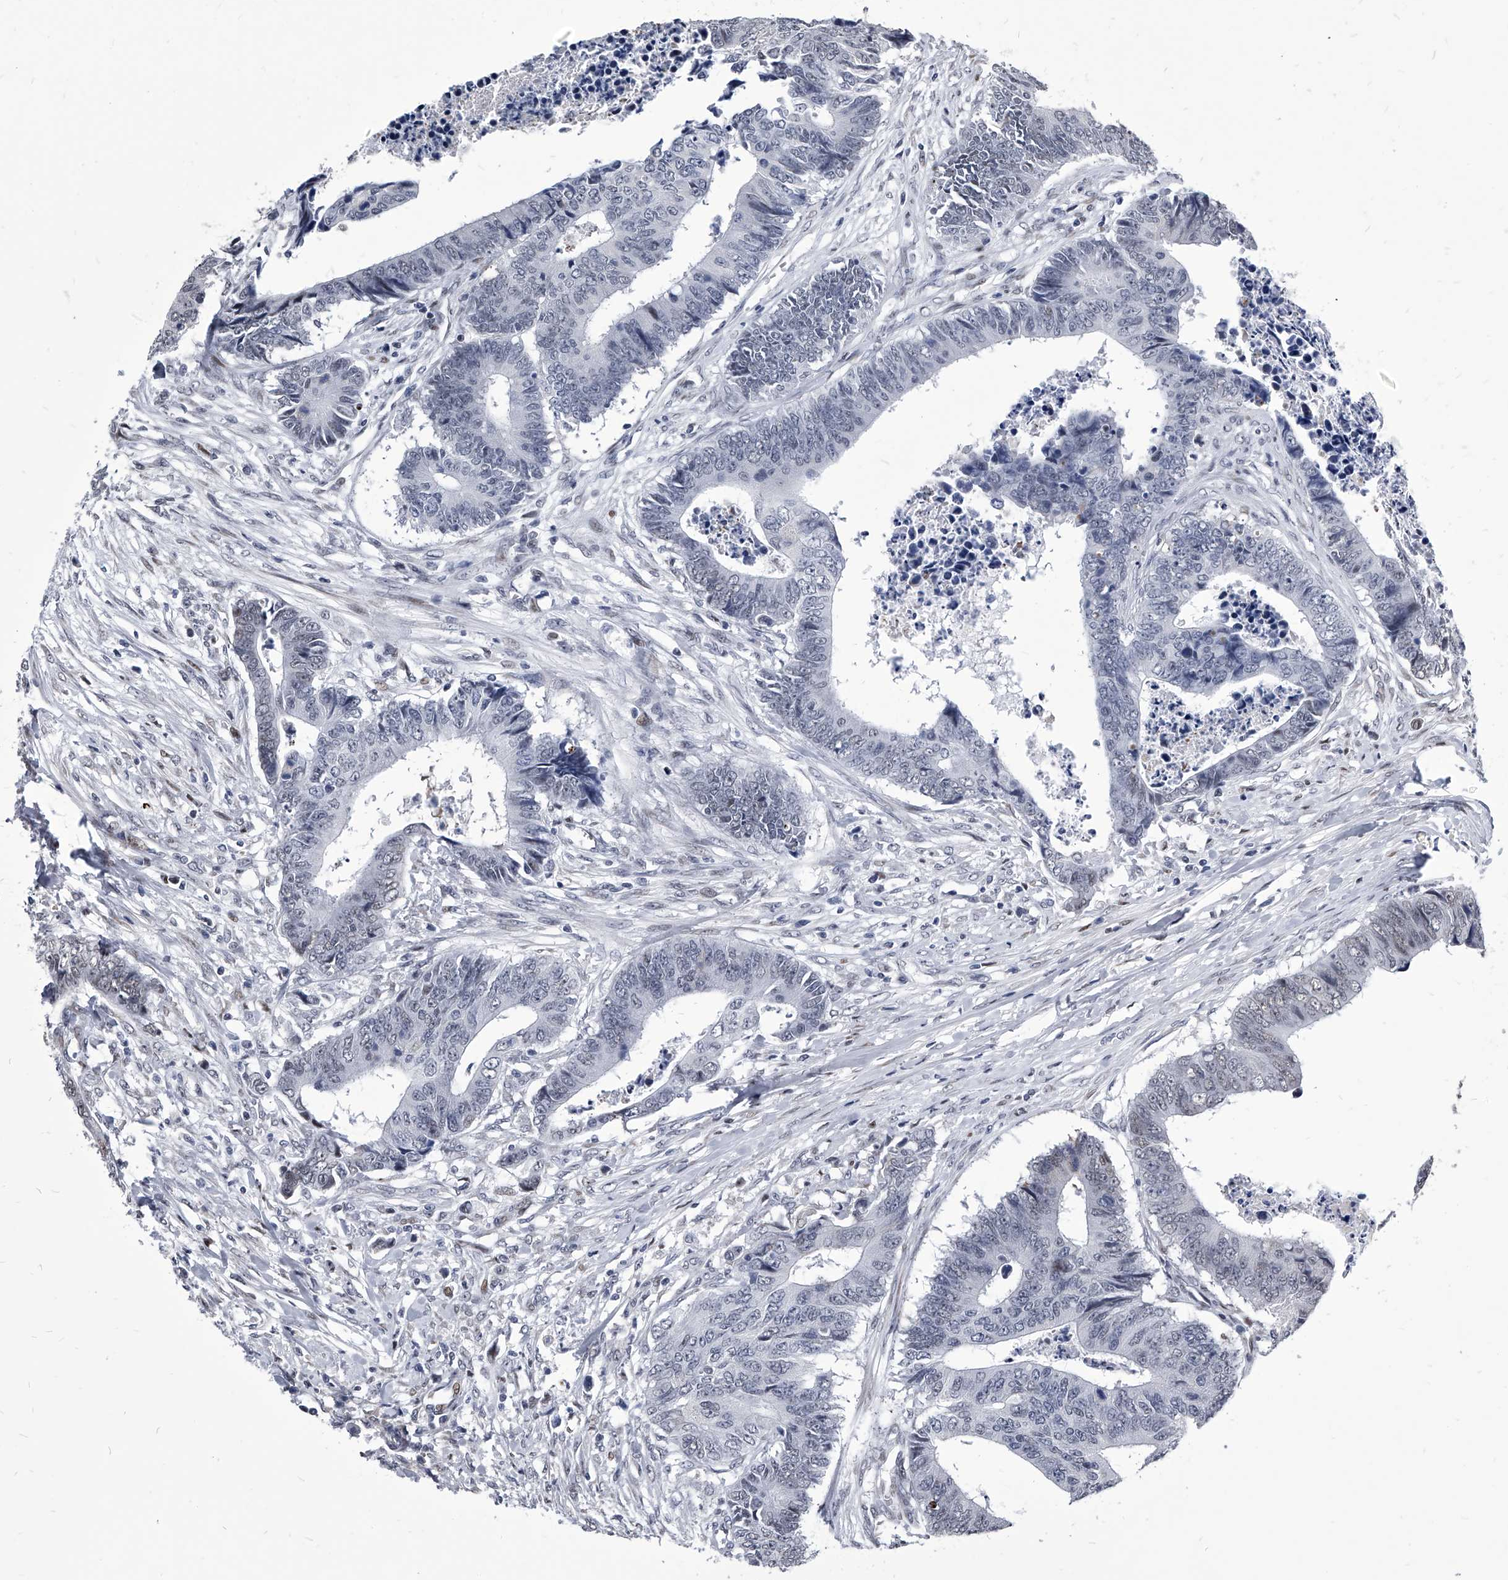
{"staining": {"intensity": "negative", "quantity": "none", "location": "none"}, "tissue": "colorectal cancer", "cell_type": "Tumor cells", "image_type": "cancer", "snomed": [{"axis": "morphology", "description": "Adenocarcinoma, NOS"}, {"axis": "topography", "description": "Rectum"}], "caption": "Immunohistochemistry histopathology image of neoplastic tissue: human colorectal adenocarcinoma stained with DAB (3,3'-diaminobenzidine) shows no significant protein positivity in tumor cells.", "gene": "CMTR1", "patient": {"sex": "male", "age": 84}}